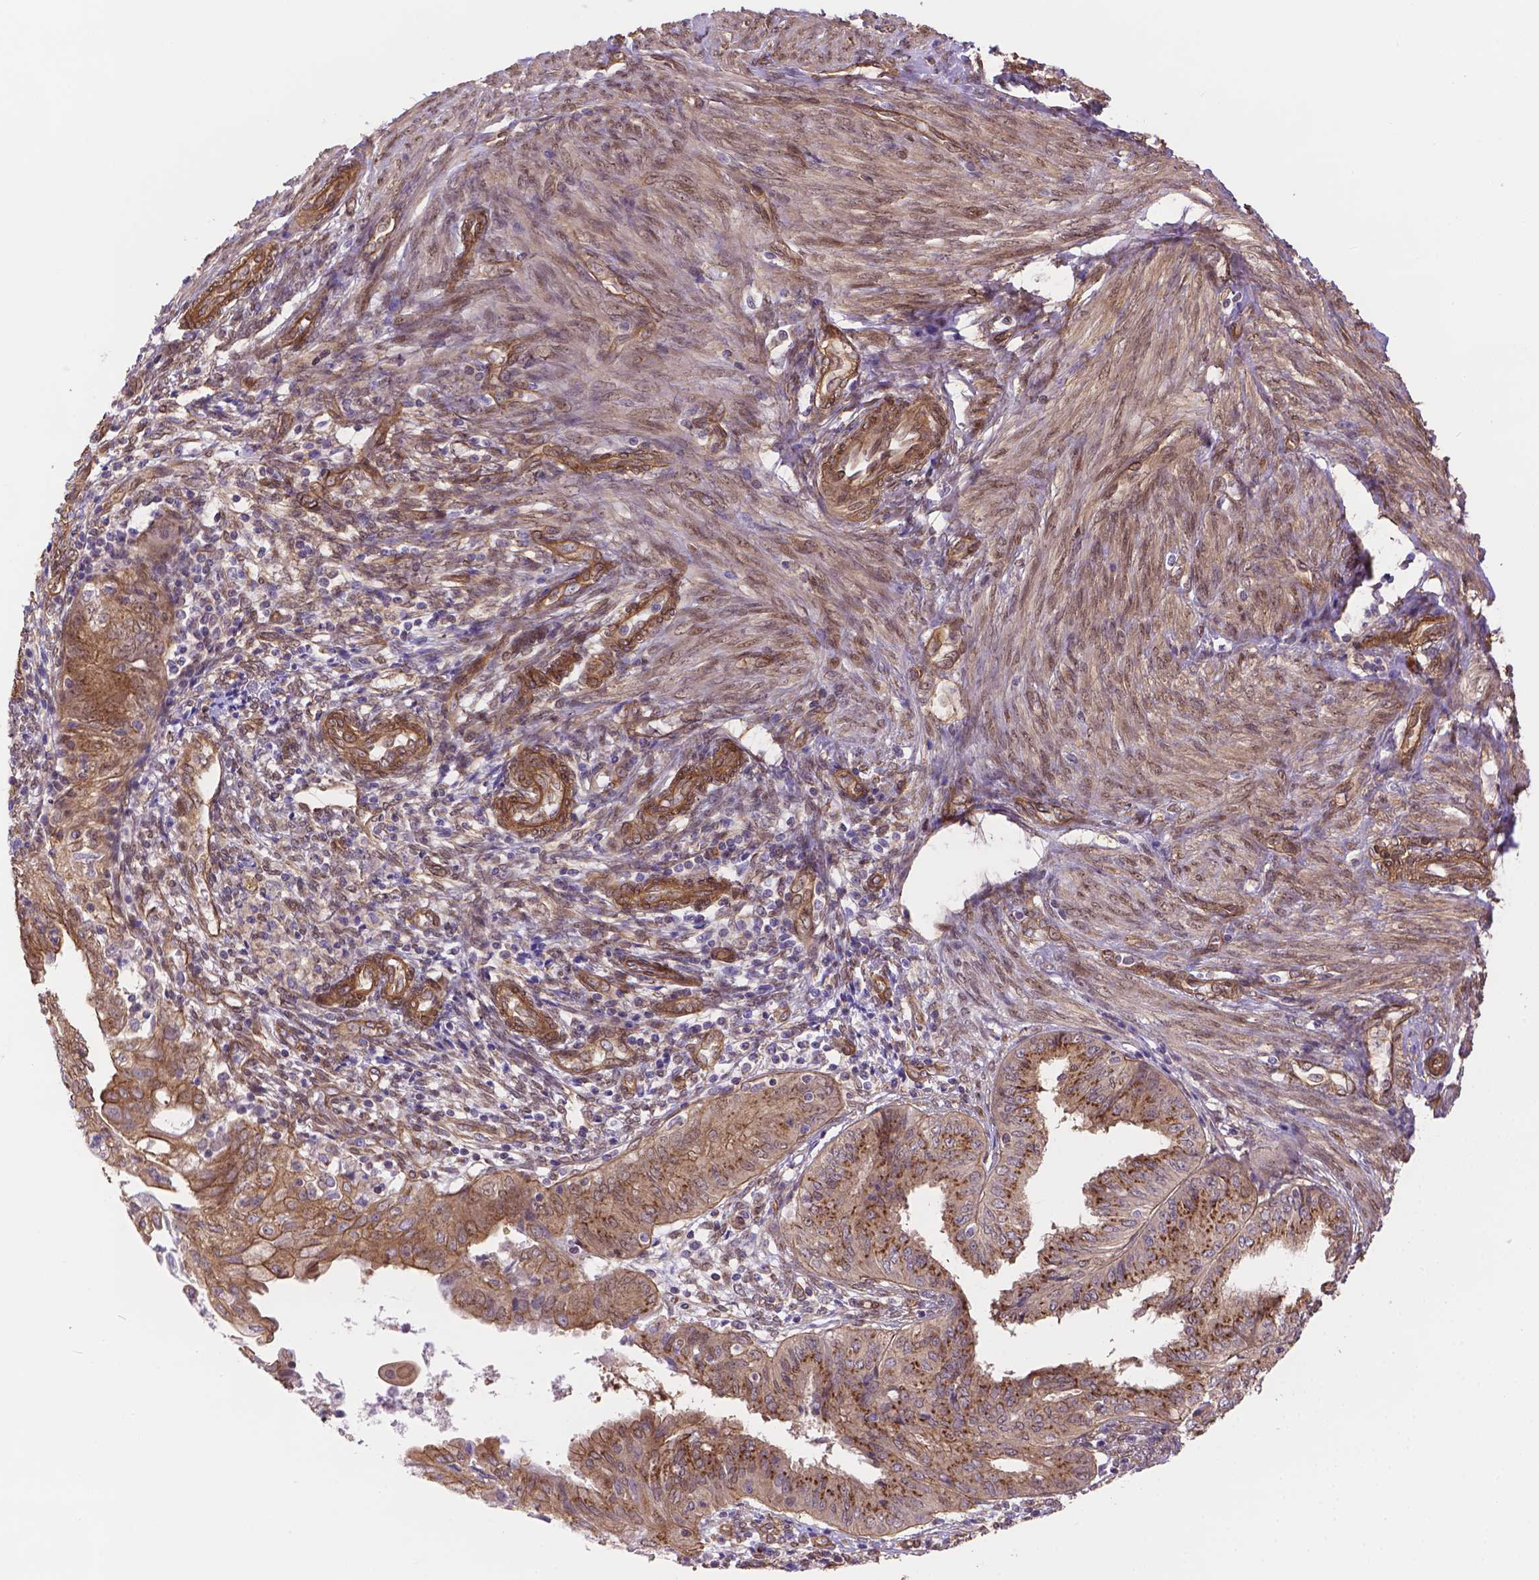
{"staining": {"intensity": "moderate", "quantity": ">75%", "location": "cytoplasmic/membranous"}, "tissue": "endometrial cancer", "cell_type": "Tumor cells", "image_type": "cancer", "snomed": [{"axis": "morphology", "description": "Adenocarcinoma, NOS"}, {"axis": "topography", "description": "Endometrium"}], "caption": "Immunohistochemistry image of human endometrial cancer stained for a protein (brown), which demonstrates medium levels of moderate cytoplasmic/membranous expression in approximately >75% of tumor cells.", "gene": "YAP1", "patient": {"sex": "female", "age": 68}}